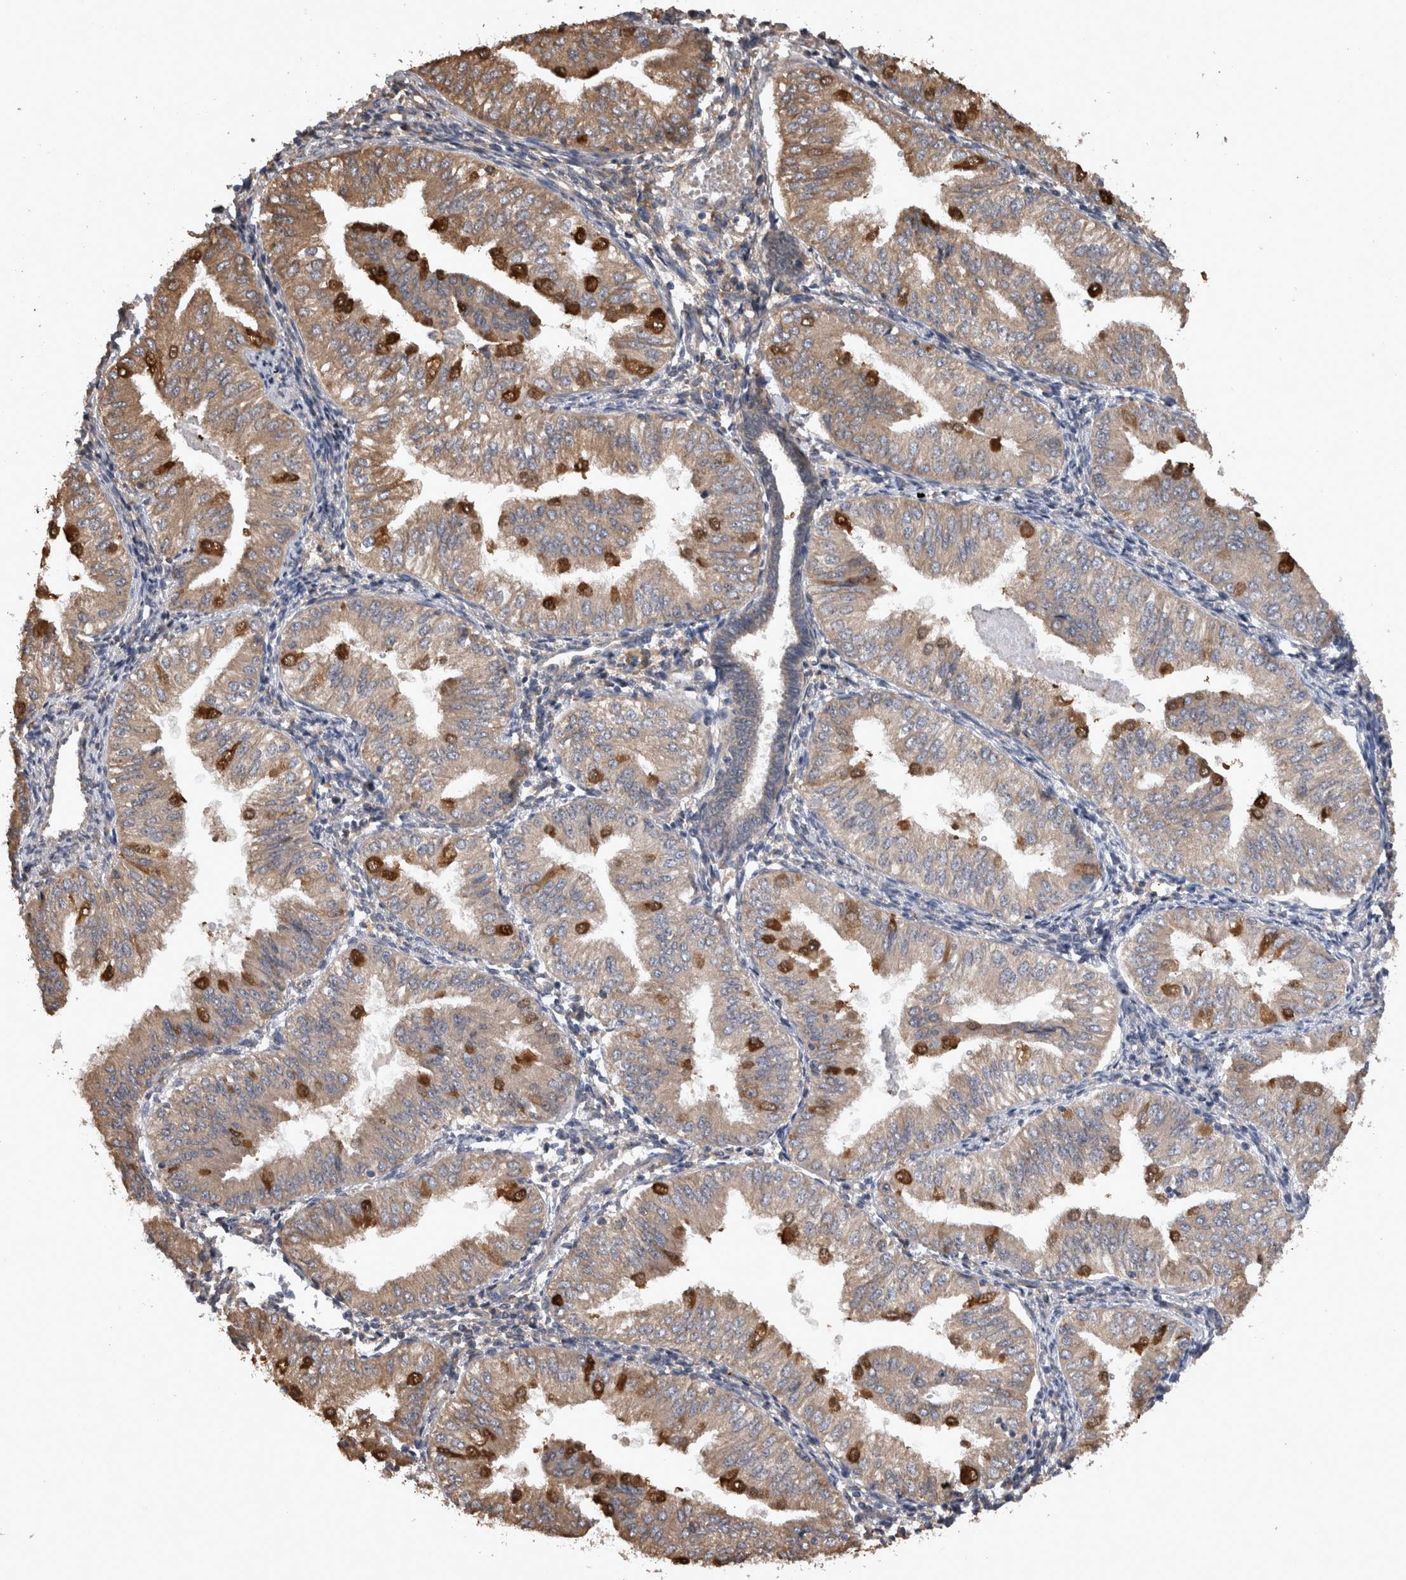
{"staining": {"intensity": "strong", "quantity": "<25%", "location": "cytoplasmic/membranous"}, "tissue": "endometrial cancer", "cell_type": "Tumor cells", "image_type": "cancer", "snomed": [{"axis": "morphology", "description": "Normal tissue, NOS"}, {"axis": "morphology", "description": "Adenocarcinoma, NOS"}, {"axis": "topography", "description": "Endometrium"}], "caption": "This is an image of IHC staining of endometrial cancer (adenocarcinoma), which shows strong positivity in the cytoplasmic/membranous of tumor cells.", "gene": "TMED7", "patient": {"sex": "female", "age": 53}}